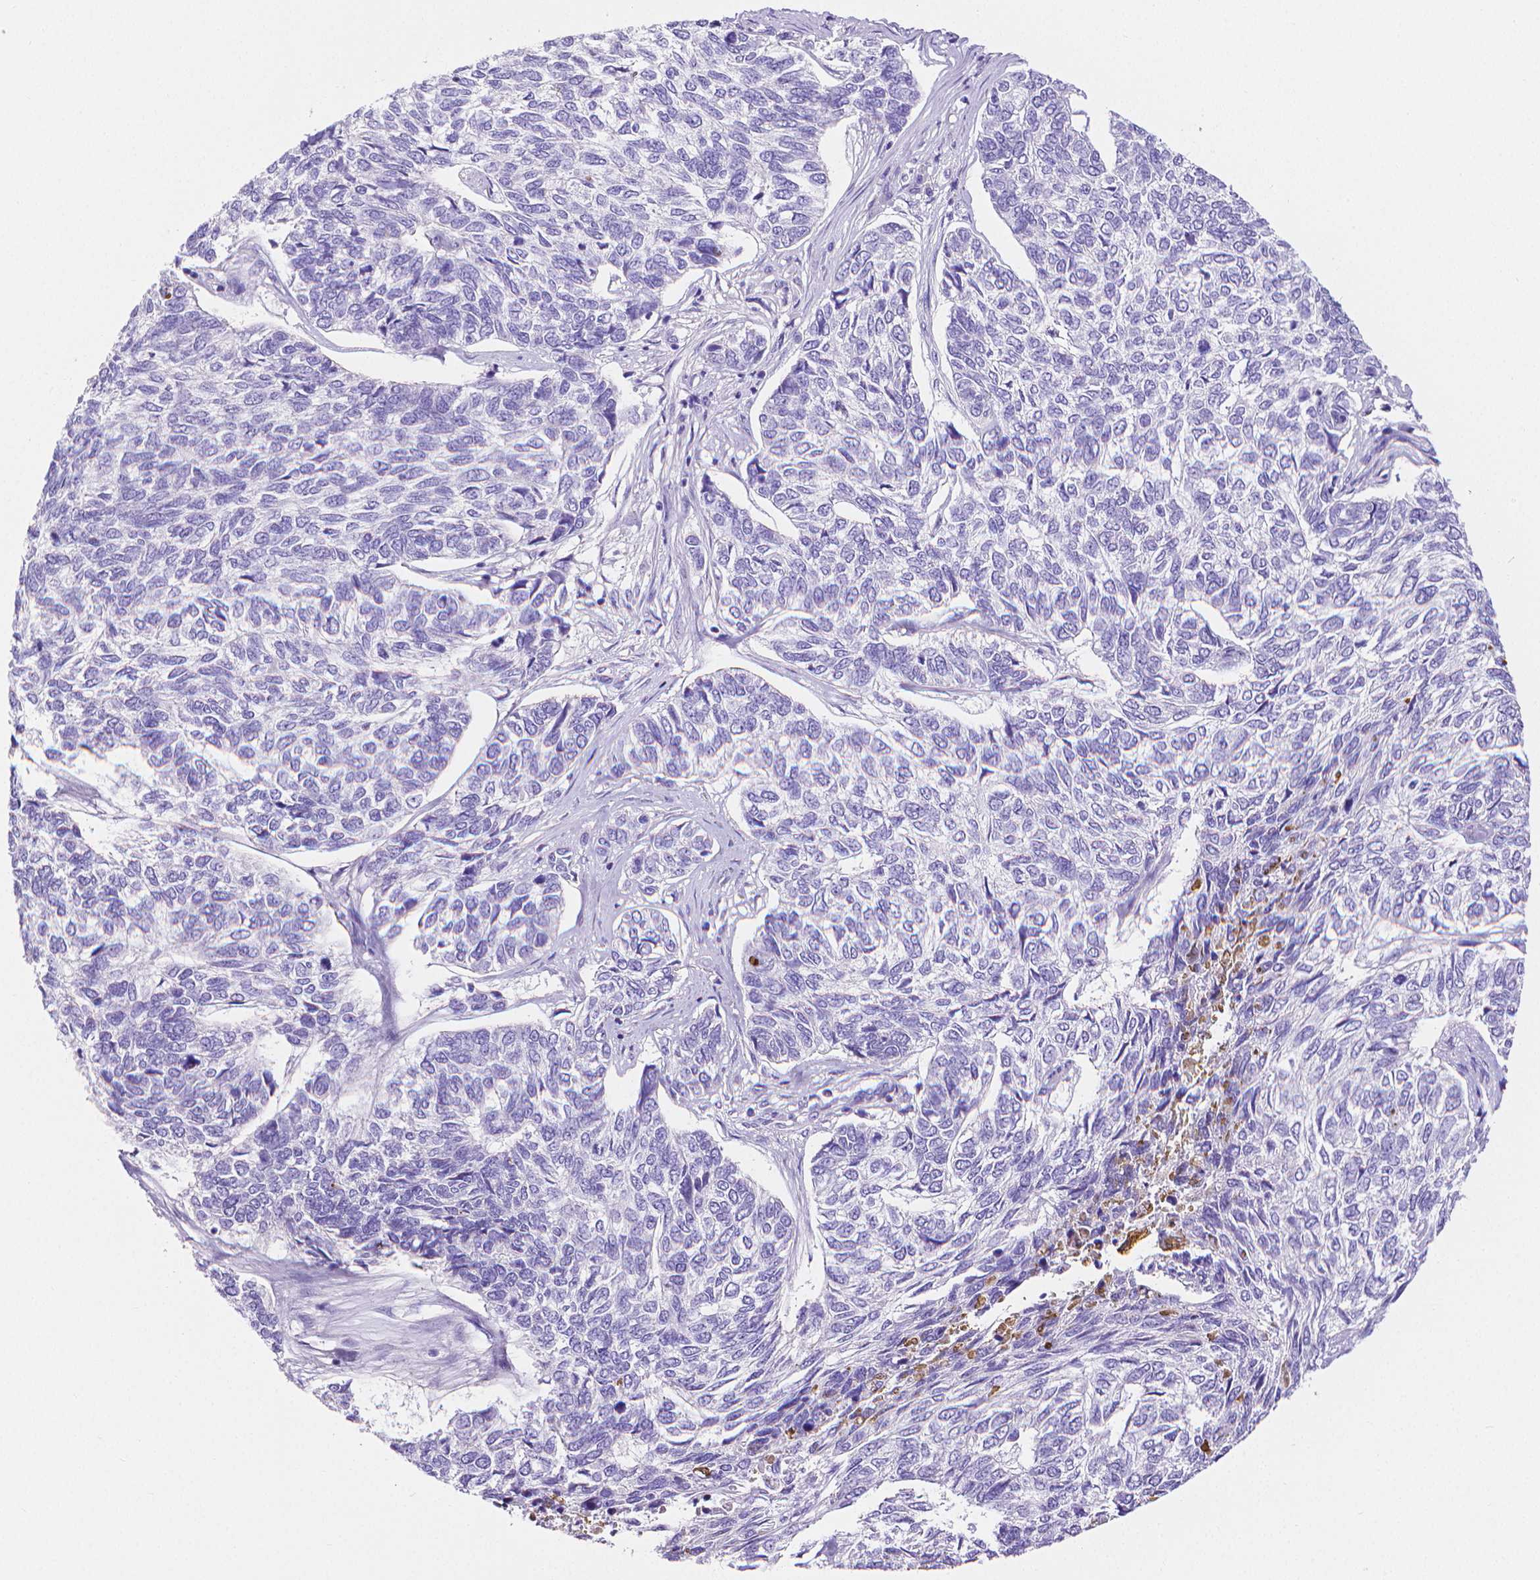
{"staining": {"intensity": "negative", "quantity": "none", "location": "none"}, "tissue": "skin cancer", "cell_type": "Tumor cells", "image_type": "cancer", "snomed": [{"axis": "morphology", "description": "Basal cell carcinoma"}, {"axis": "topography", "description": "Skin"}], "caption": "Tumor cells show no significant expression in skin basal cell carcinoma.", "gene": "MMP9", "patient": {"sex": "female", "age": 65}}